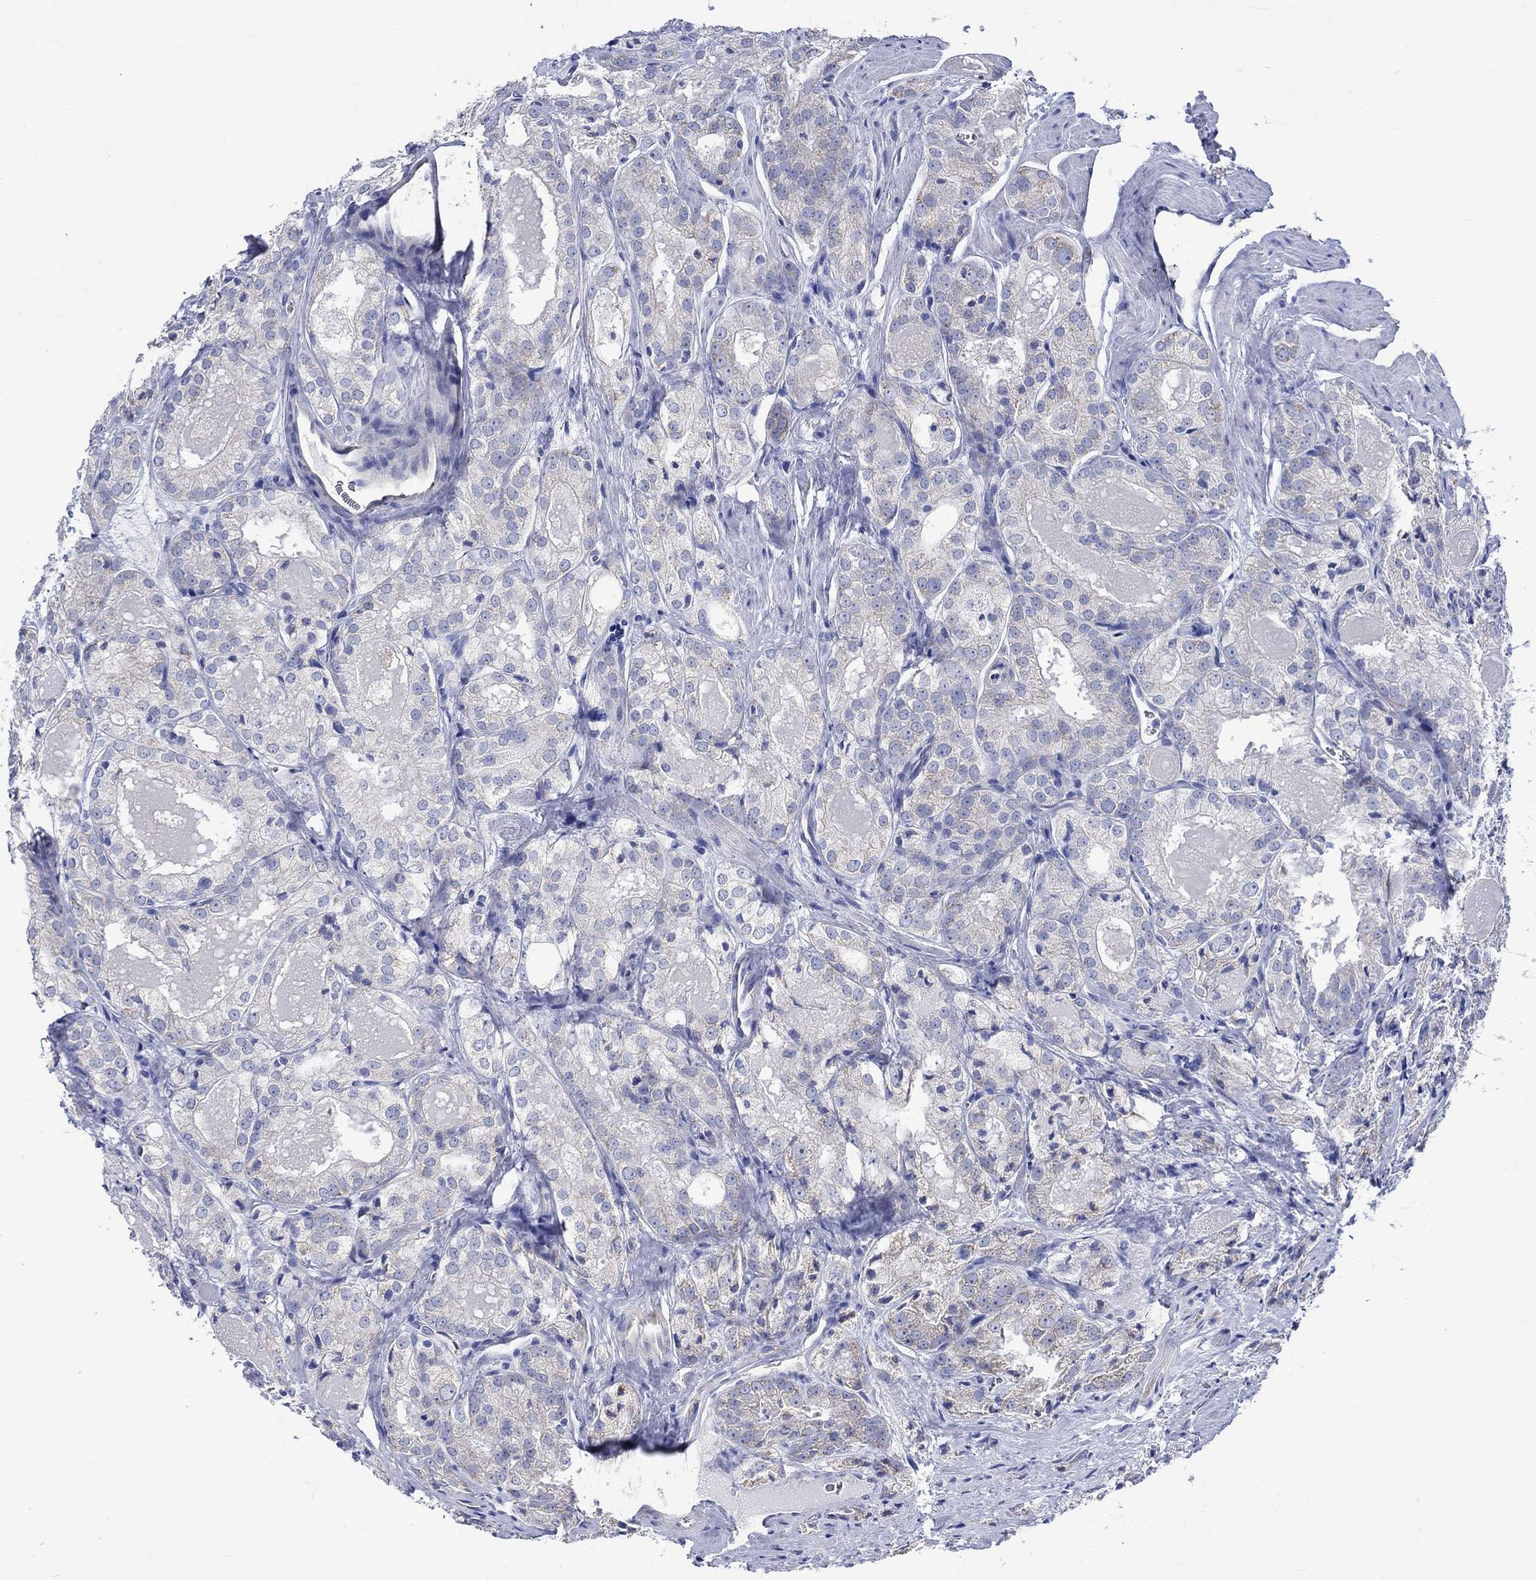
{"staining": {"intensity": "weak", "quantity": "<25%", "location": "cytoplasmic/membranous"}, "tissue": "prostate cancer", "cell_type": "Tumor cells", "image_type": "cancer", "snomed": [{"axis": "morphology", "description": "Adenocarcinoma, NOS"}, {"axis": "morphology", "description": "Adenocarcinoma, High grade"}, {"axis": "topography", "description": "Prostate"}], "caption": "The image demonstrates no significant positivity in tumor cells of prostate cancer. Nuclei are stained in blue.", "gene": "CPLX2", "patient": {"sex": "male", "age": 70}}